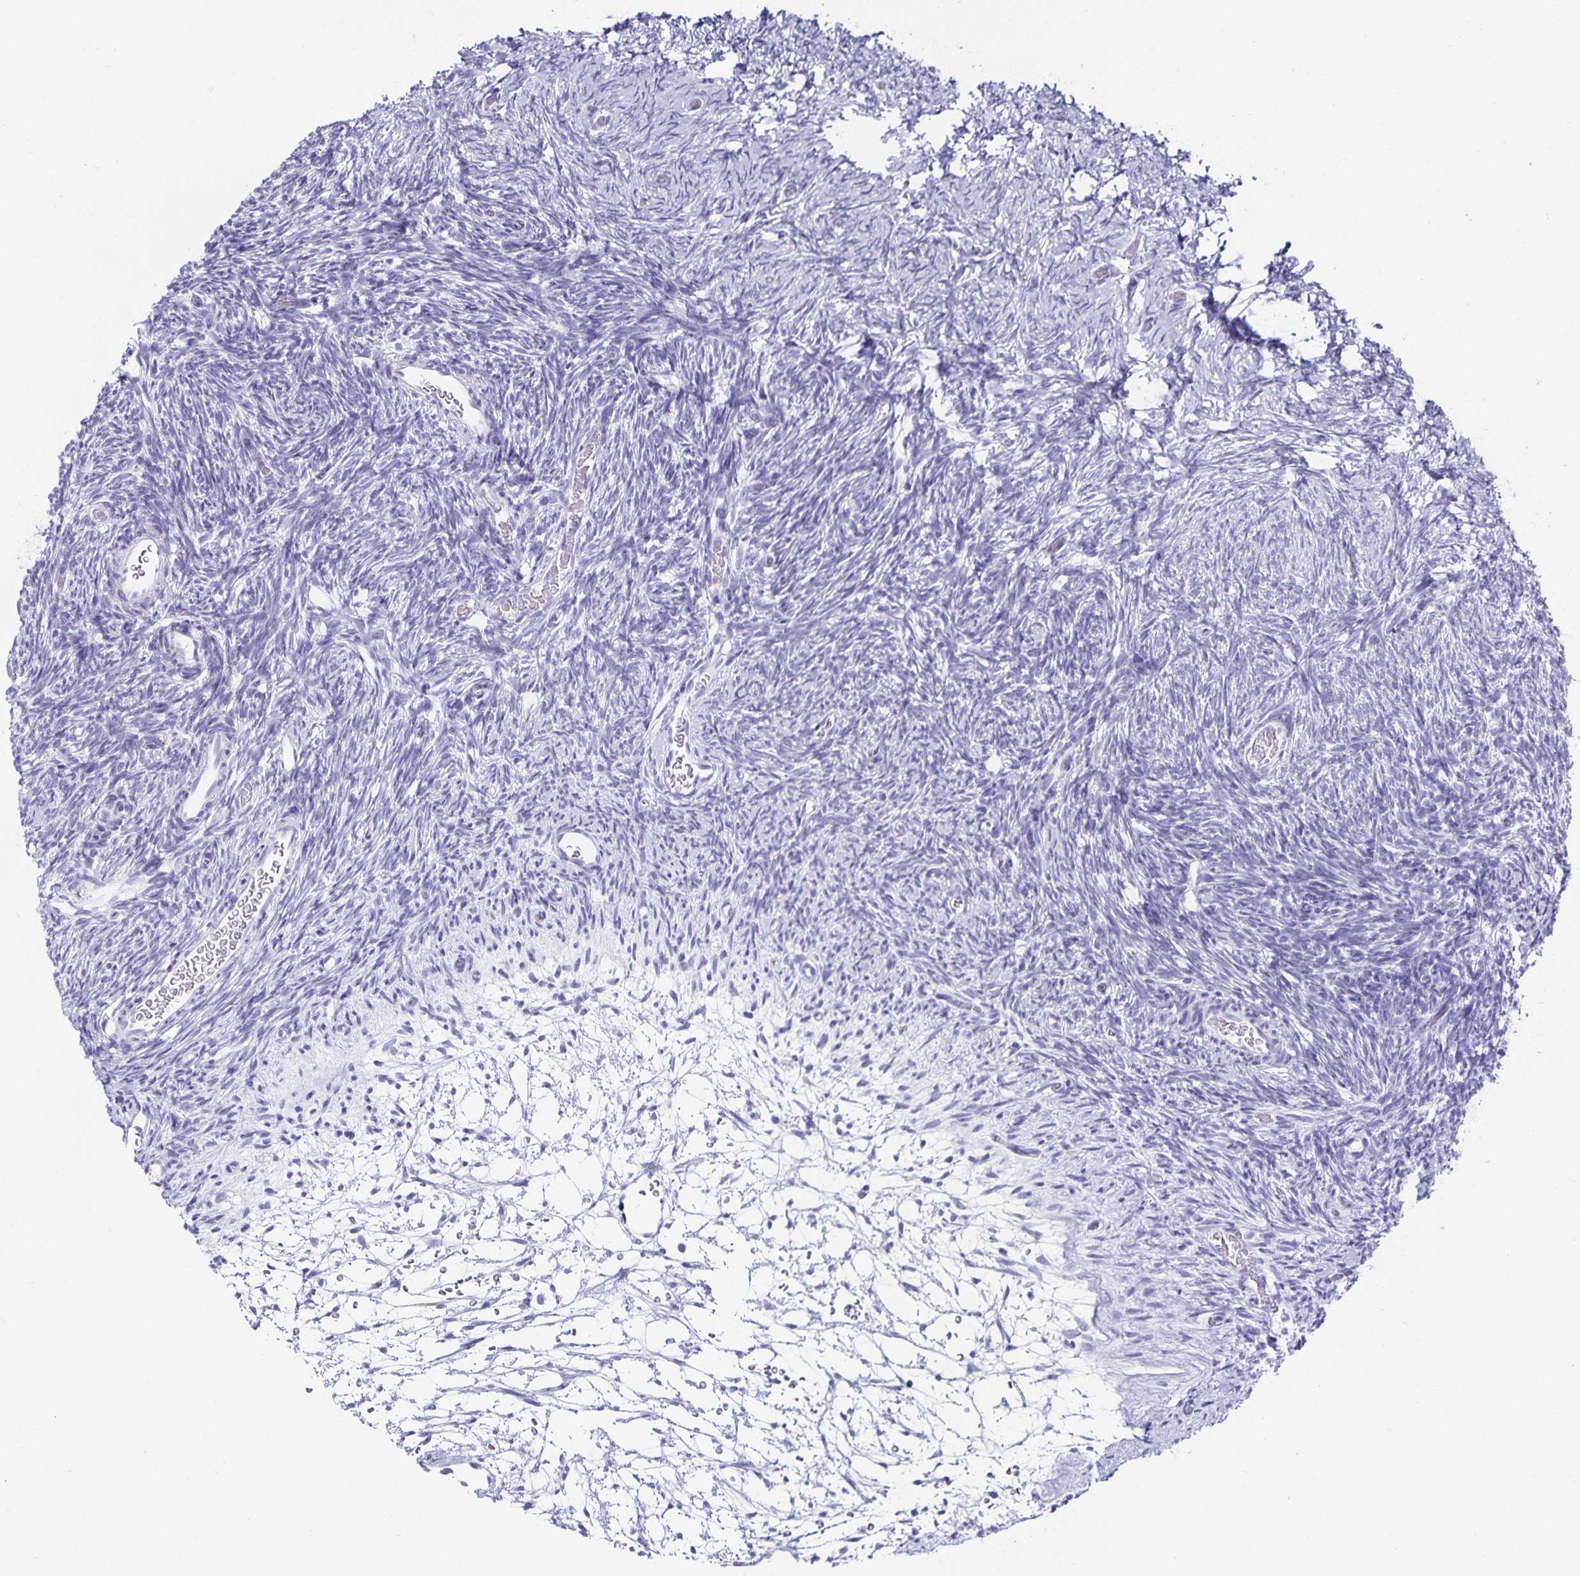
{"staining": {"intensity": "negative", "quantity": "none", "location": "none"}, "tissue": "ovary", "cell_type": "Ovarian stroma cells", "image_type": "normal", "snomed": [{"axis": "morphology", "description": "Normal tissue, NOS"}, {"axis": "topography", "description": "Ovary"}], "caption": "DAB immunohistochemical staining of benign human ovary displays no significant positivity in ovarian stroma cells.", "gene": "CHGA", "patient": {"sex": "female", "age": 39}}